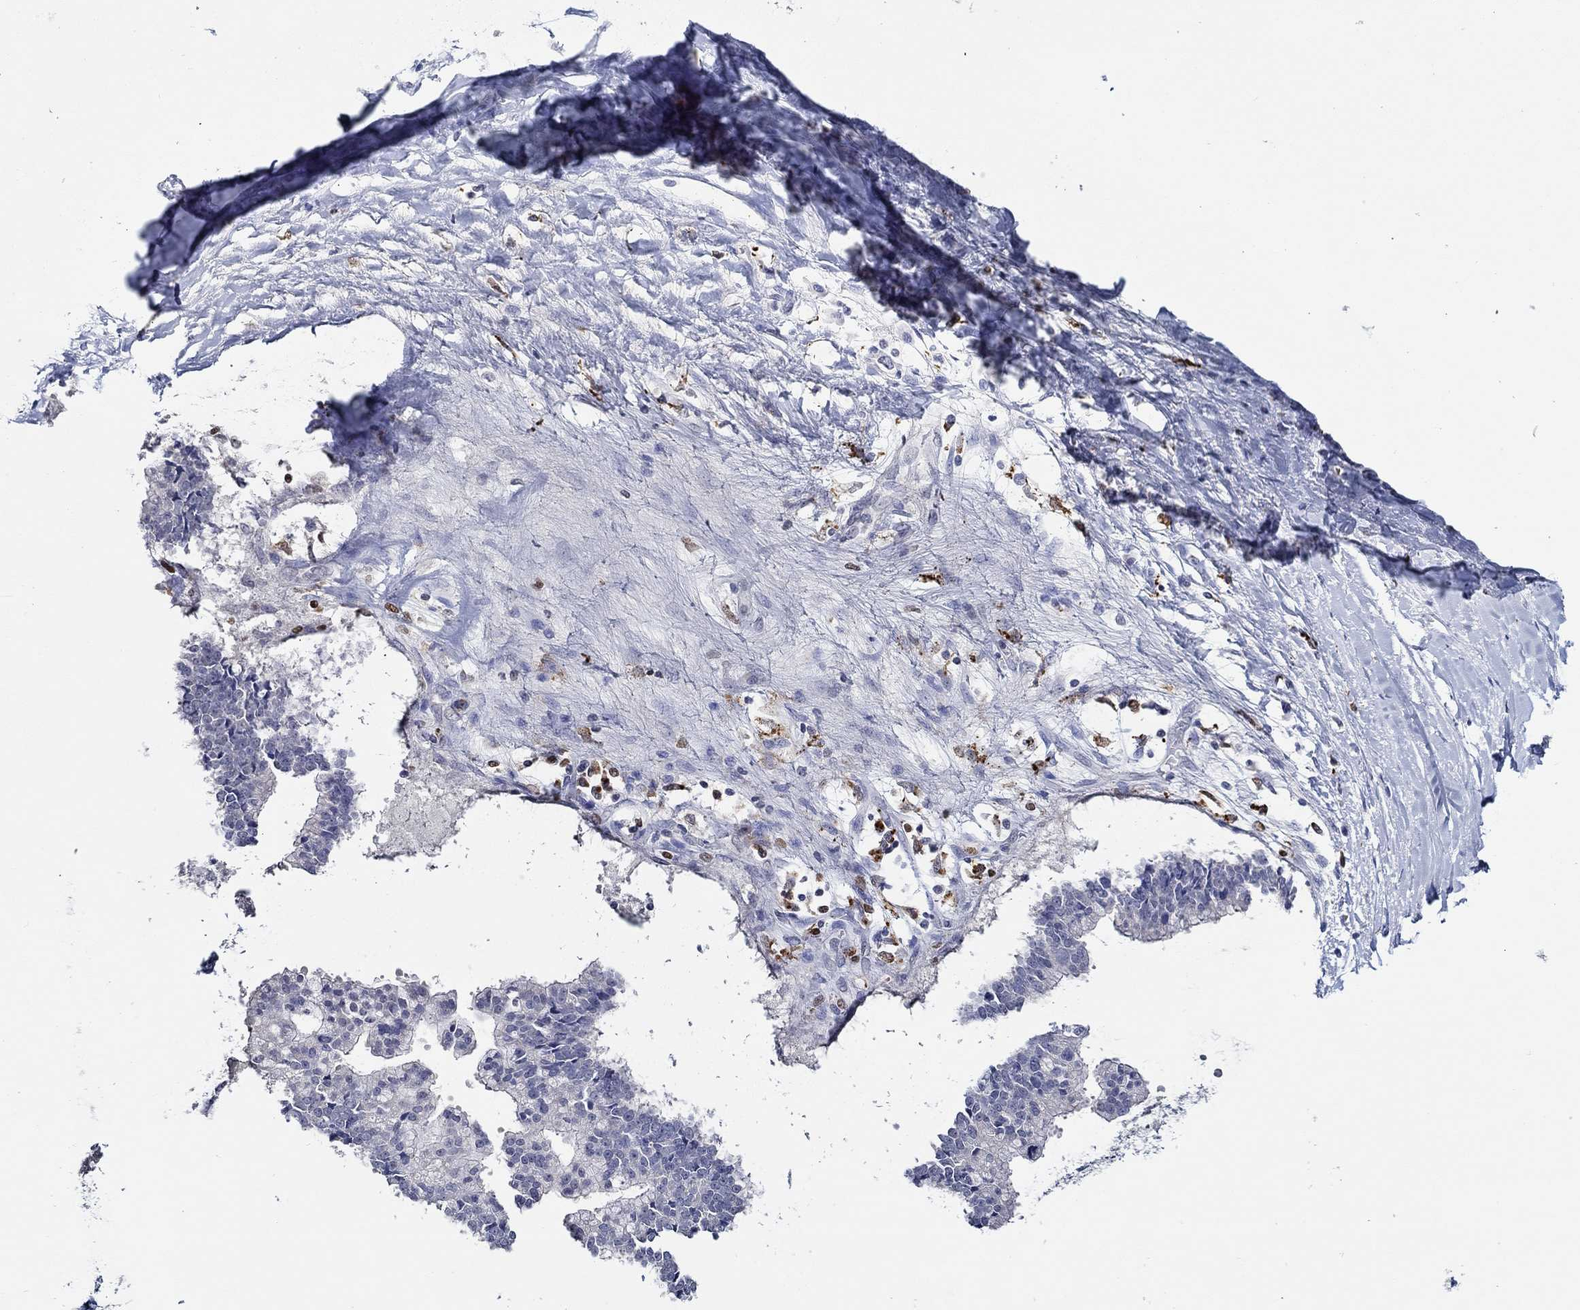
{"staining": {"intensity": "negative", "quantity": "none", "location": "none"}, "tissue": "liver cancer", "cell_type": "Tumor cells", "image_type": "cancer", "snomed": [{"axis": "morphology", "description": "Cholangiocarcinoma"}, {"axis": "topography", "description": "Liver"}], "caption": "DAB immunohistochemical staining of liver cancer displays no significant positivity in tumor cells.", "gene": "GATA2", "patient": {"sex": "male", "age": 50}}